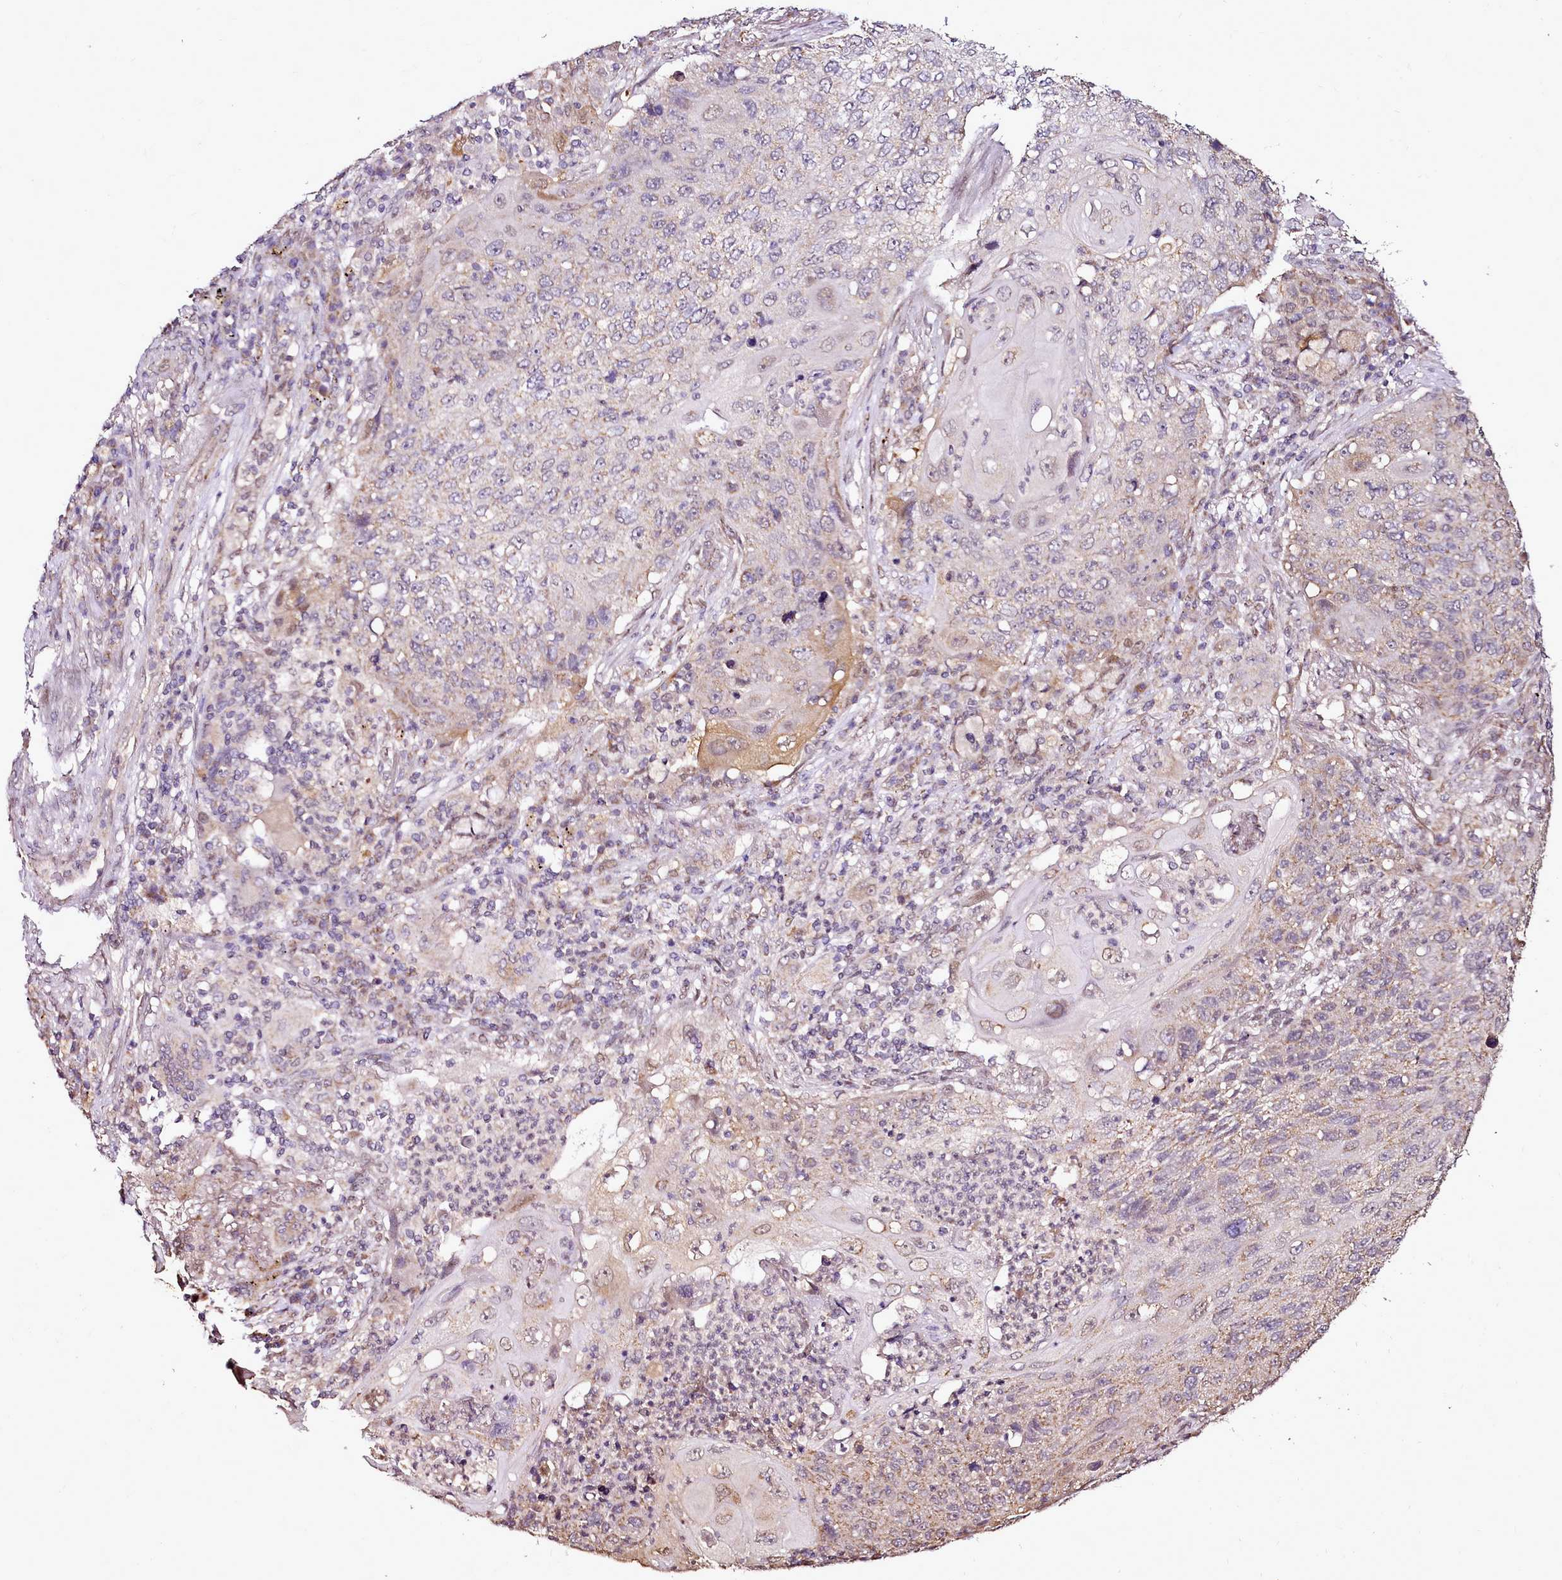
{"staining": {"intensity": "weak", "quantity": "<25%", "location": "cytoplasmic/membranous"}, "tissue": "lung cancer", "cell_type": "Tumor cells", "image_type": "cancer", "snomed": [{"axis": "morphology", "description": "Squamous cell carcinoma, NOS"}, {"axis": "topography", "description": "Lung"}], "caption": "This is a image of immunohistochemistry (IHC) staining of lung cancer (squamous cell carcinoma), which shows no expression in tumor cells. (Immunohistochemistry (ihc), brightfield microscopy, high magnification).", "gene": "EDIL3", "patient": {"sex": "female", "age": 63}}